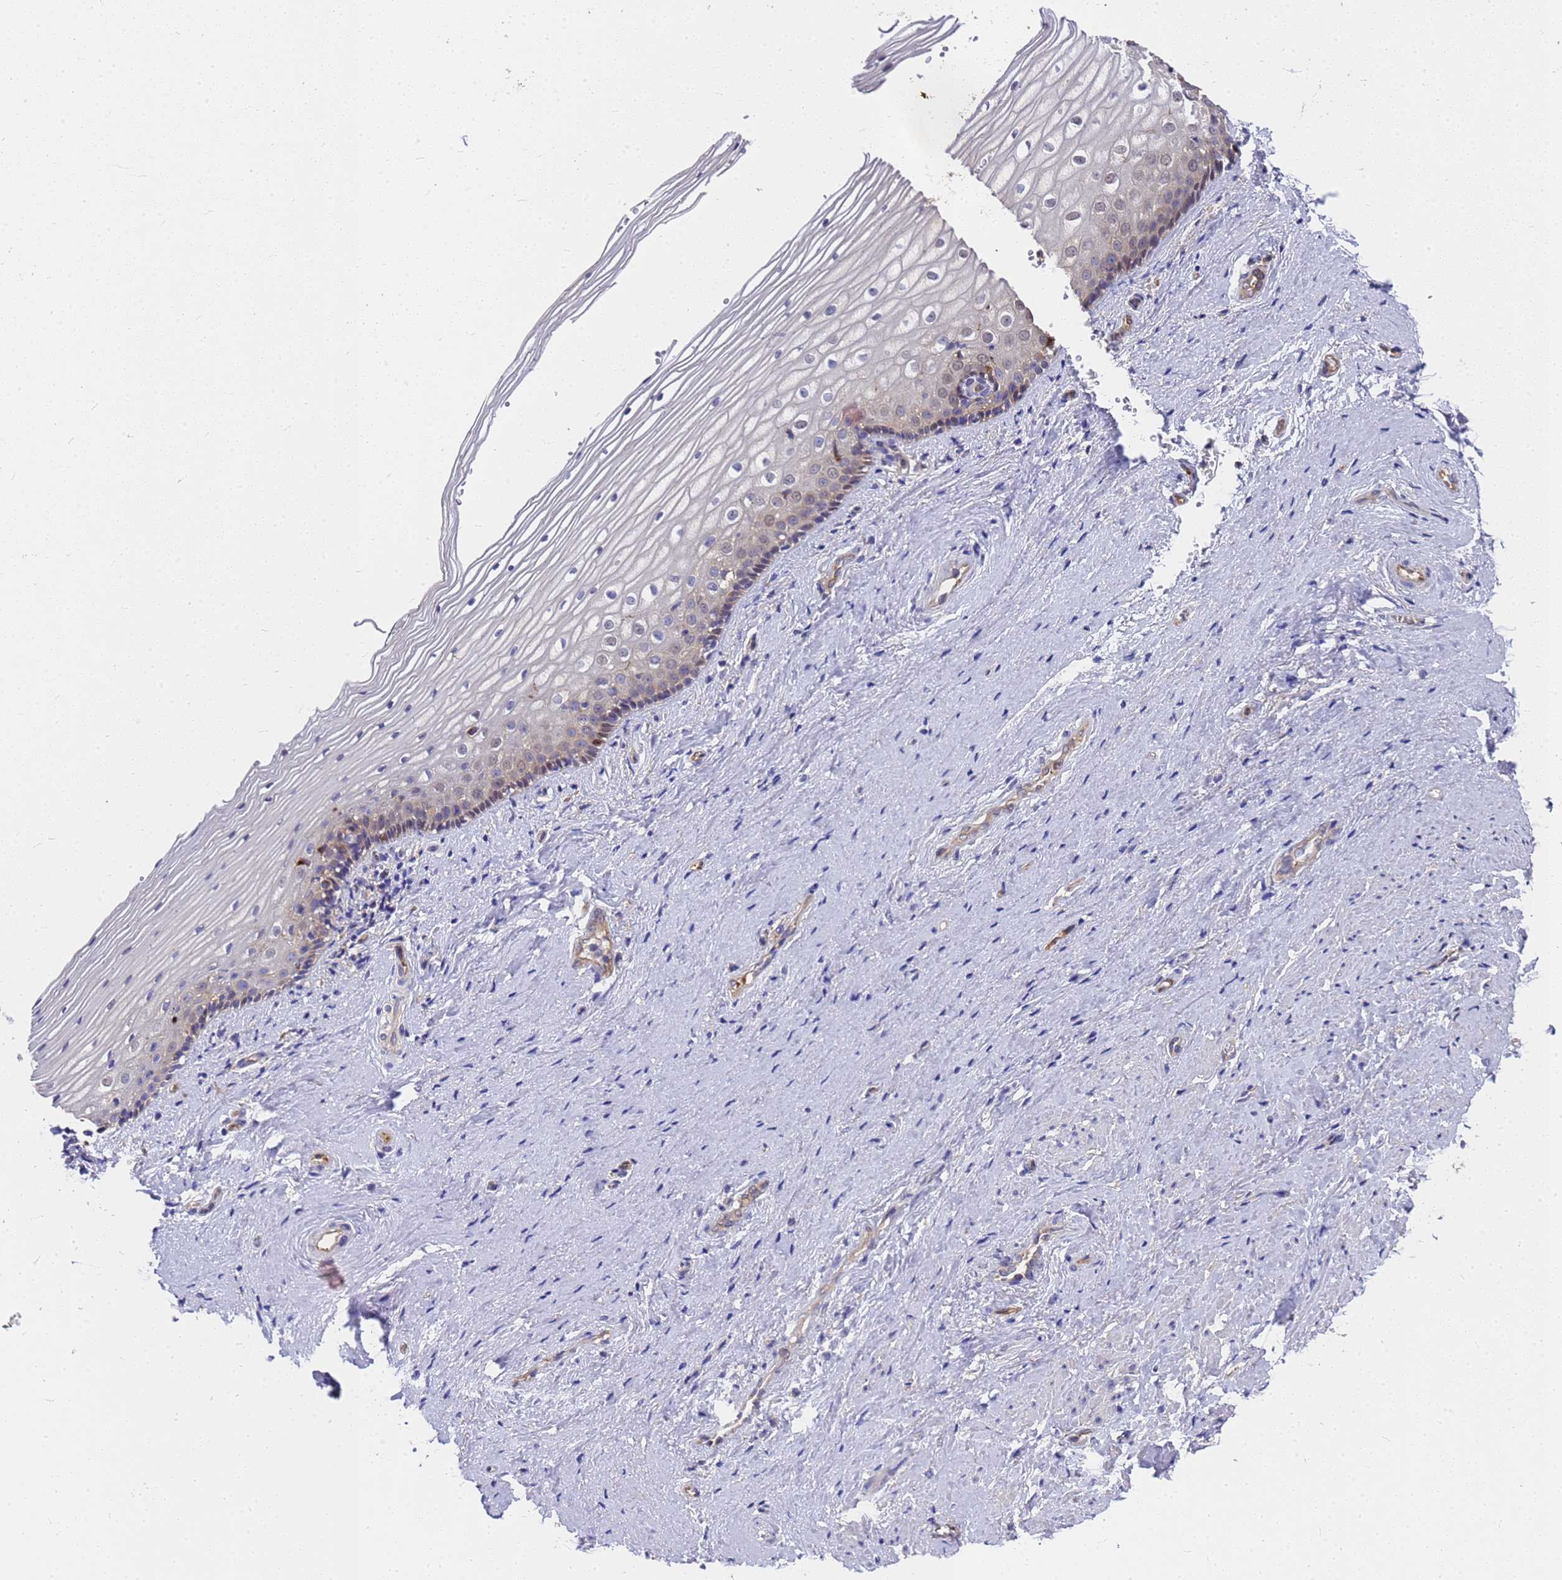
{"staining": {"intensity": "weak", "quantity": "<25%", "location": "nuclear"}, "tissue": "vagina", "cell_type": "Squamous epithelial cells", "image_type": "normal", "snomed": [{"axis": "morphology", "description": "Normal tissue, NOS"}, {"axis": "topography", "description": "Vagina"}], "caption": "This is an immunohistochemistry (IHC) micrograph of unremarkable human vagina. There is no staining in squamous epithelial cells.", "gene": "SLC35E2B", "patient": {"sex": "female", "age": 46}}